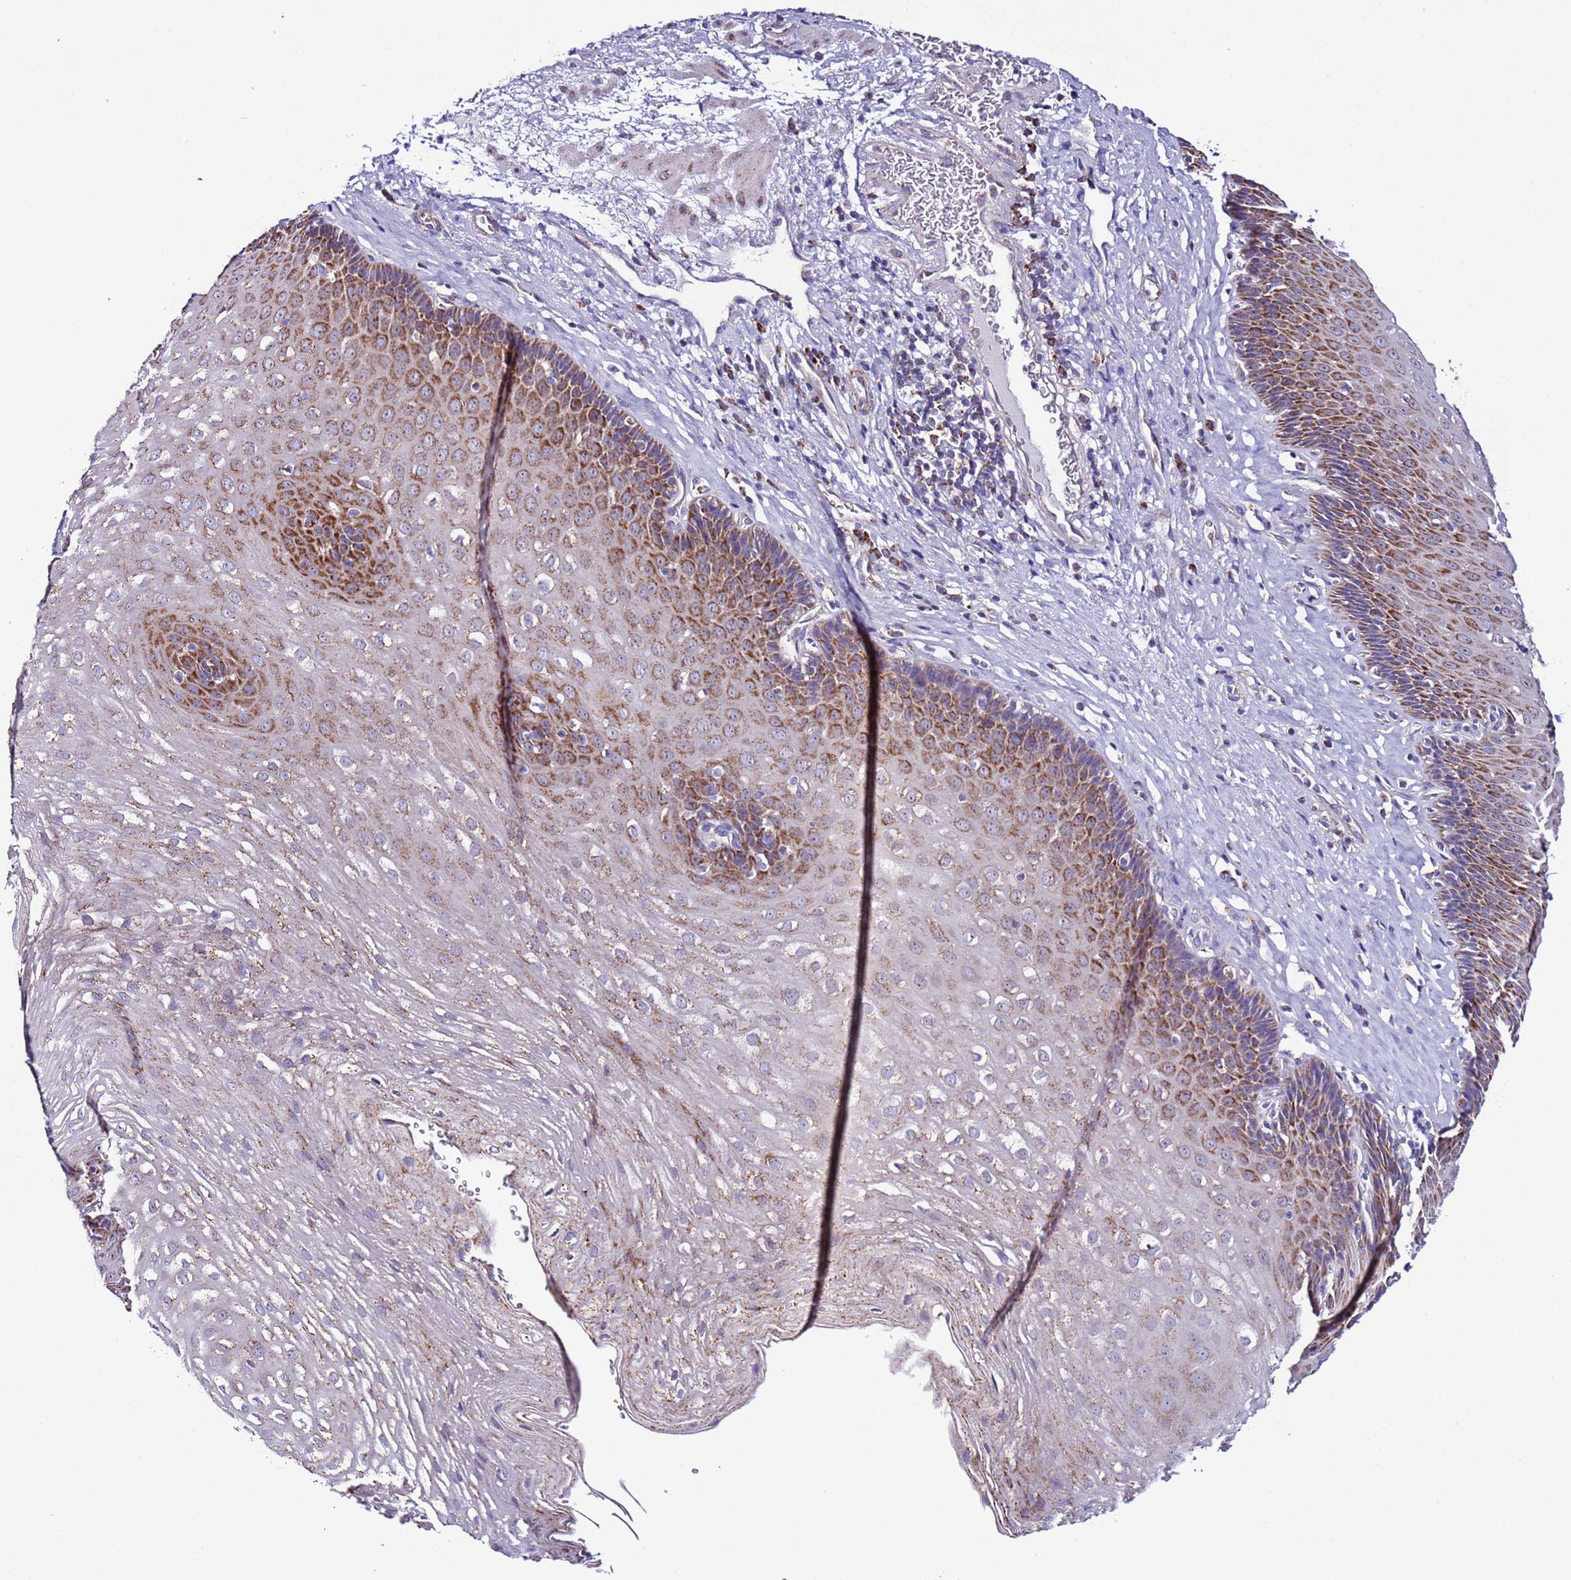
{"staining": {"intensity": "moderate", "quantity": ">75%", "location": "cytoplasmic/membranous"}, "tissue": "esophagus", "cell_type": "Squamous epithelial cells", "image_type": "normal", "snomed": [{"axis": "morphology", "description": "Normal tissue, NOS"}, {"axis": "topography", "description": "Esophagus"}], "caption": "This is a histology image of immunohistochemistry (IHC) staining of benign esophagus, which shows moderate staining in the cytoplasmic/membranous of squamous epithelial cells.", "gene": "UEVLD", "patient": {"sex": "female", "age": 66}}